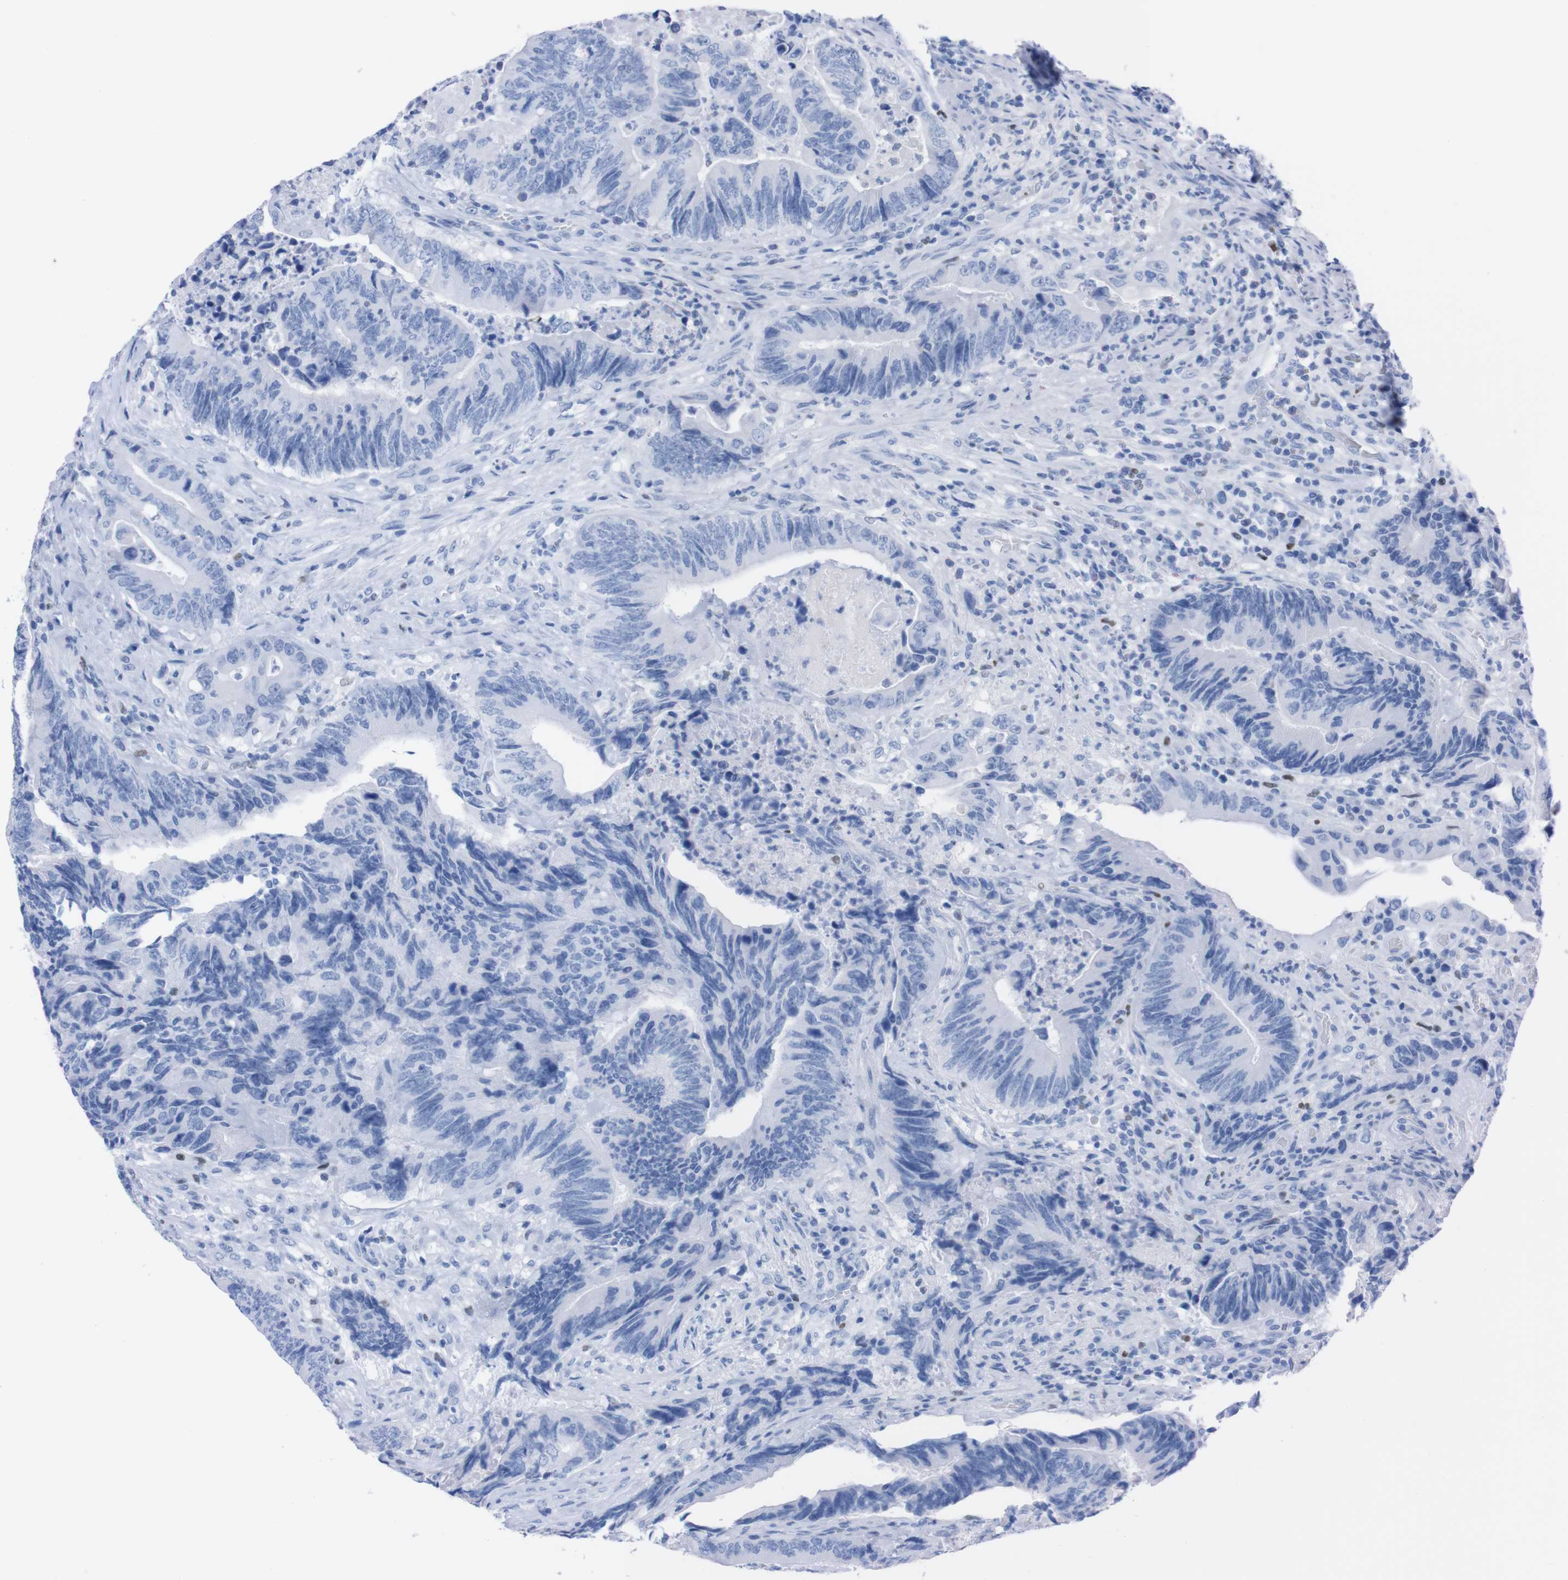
{"staining": {"intensity": "negative", "quantity": "none", "location": "none"}, "tissue": "colorectal cancer", "cell_type": "Tumor cells", "image_type": "cancer", "snomed": [{"axis": "morphology", "description": "Normal tissue, NOS"}, {"axis": "morphology", "description": "Adenocarcinoma, NOS"}, {"axis": "topography", "description": "Colon"}], "caption": "Immunohistochemistry (IHC) image of neoplastic tissue: colorectal cancer stained with DAB (3,3'-diaminobenzidine) displays no significant protein positivity in tumor cells.", "gene": "P2RY12", "patient": {"sex": "male", "age": 56}}